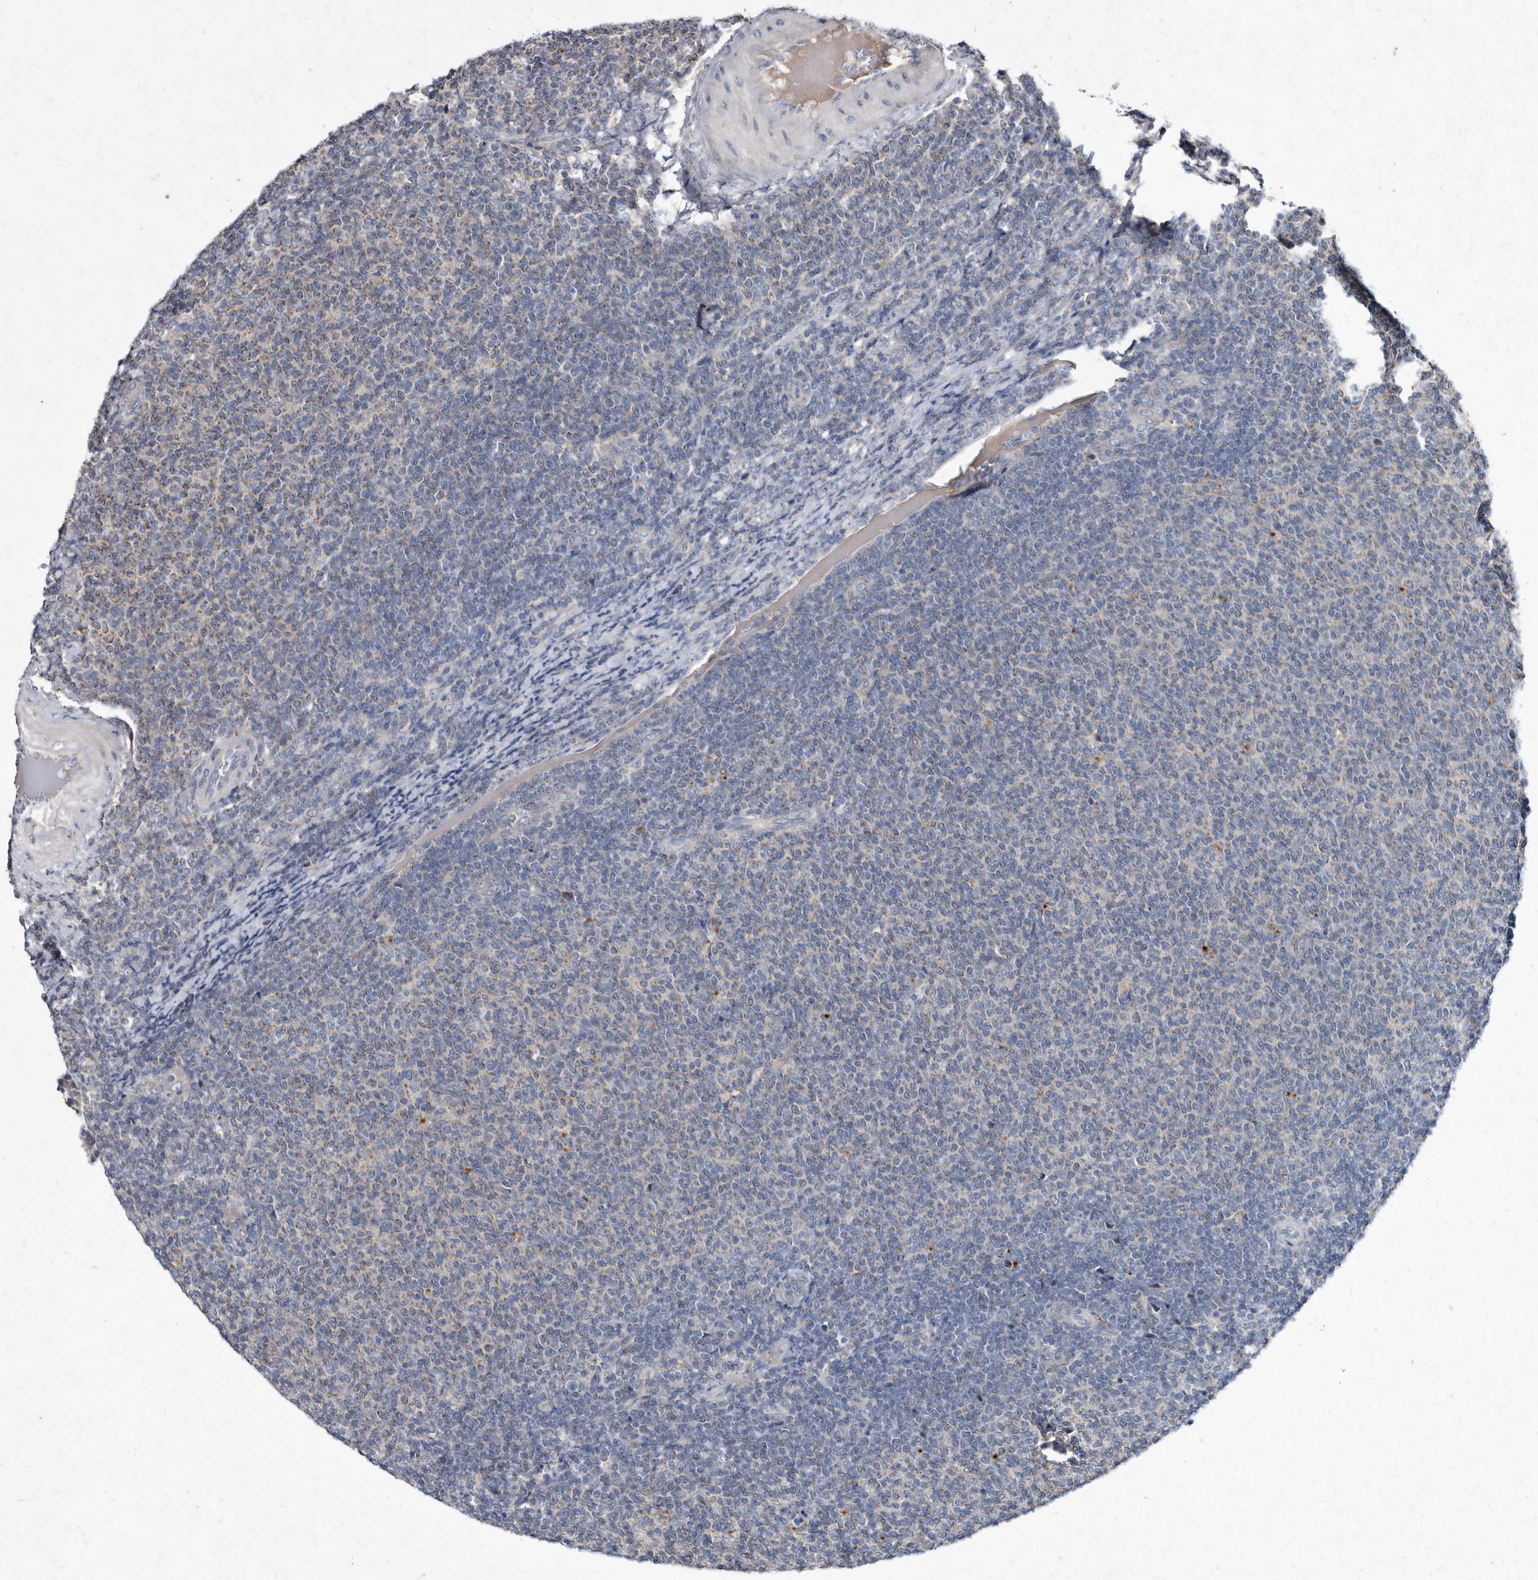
{"staining": {"intensity": "weak", "quantity": "25%-75%", "location": "cytoplasmic/membranous"}, "tissue": "lymphoma", "cell_type": "Tumor cells", "image_type": "cancer", "snomed": [{"axis": "morphology", "description": "Malignant lymphoma, non-Hodgkin's type, Low grade"}, {"axis": "topography", "description": "Lymph node"}], "caption": "DAB (3,3'-diaminobenzidine) immunohistochemical staining of human lymphoma reveals weak cytoplasmic/membranous protein staining in about 25%-75% of tumor cells.", "gene": "YPEL3", "patient": {"sex": "male", "age": 66}}